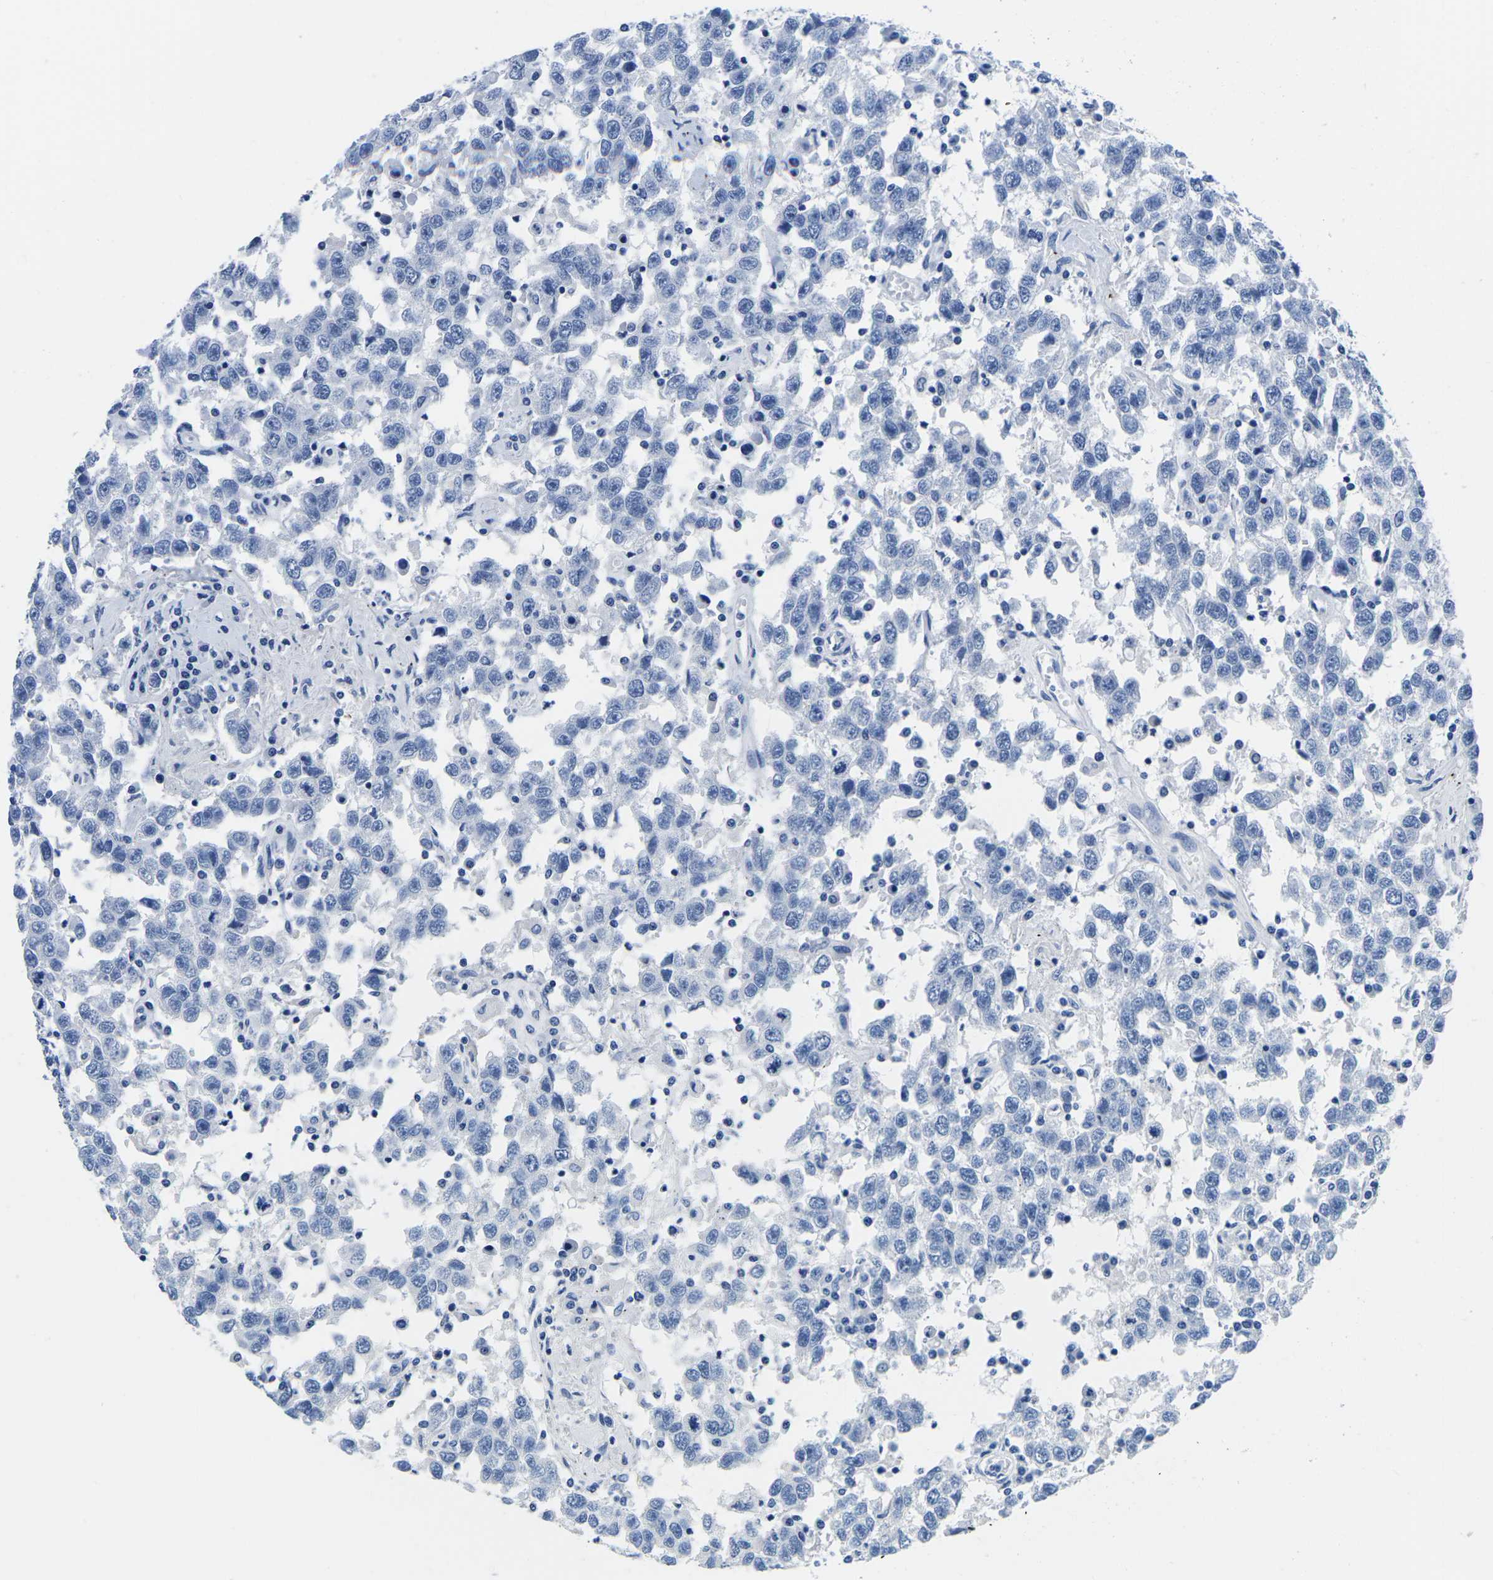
{"staining": {"intensity": "negative", "quantity": "none", "location": "none"}, "tissue": "testis cancer", "cell_type": "Tumor cells", "image_type": "cancer", "snomed": [{"axis": "morphology", "description": "Seminoma, NOS"}, {"axis": "topography", "description": "Testis"}], "caption": "Tumor cells are negative for brown protein staining in seminoma (testis).", "gene": "CYP1A2", "patient": {"sex": "male", "age": 41}}